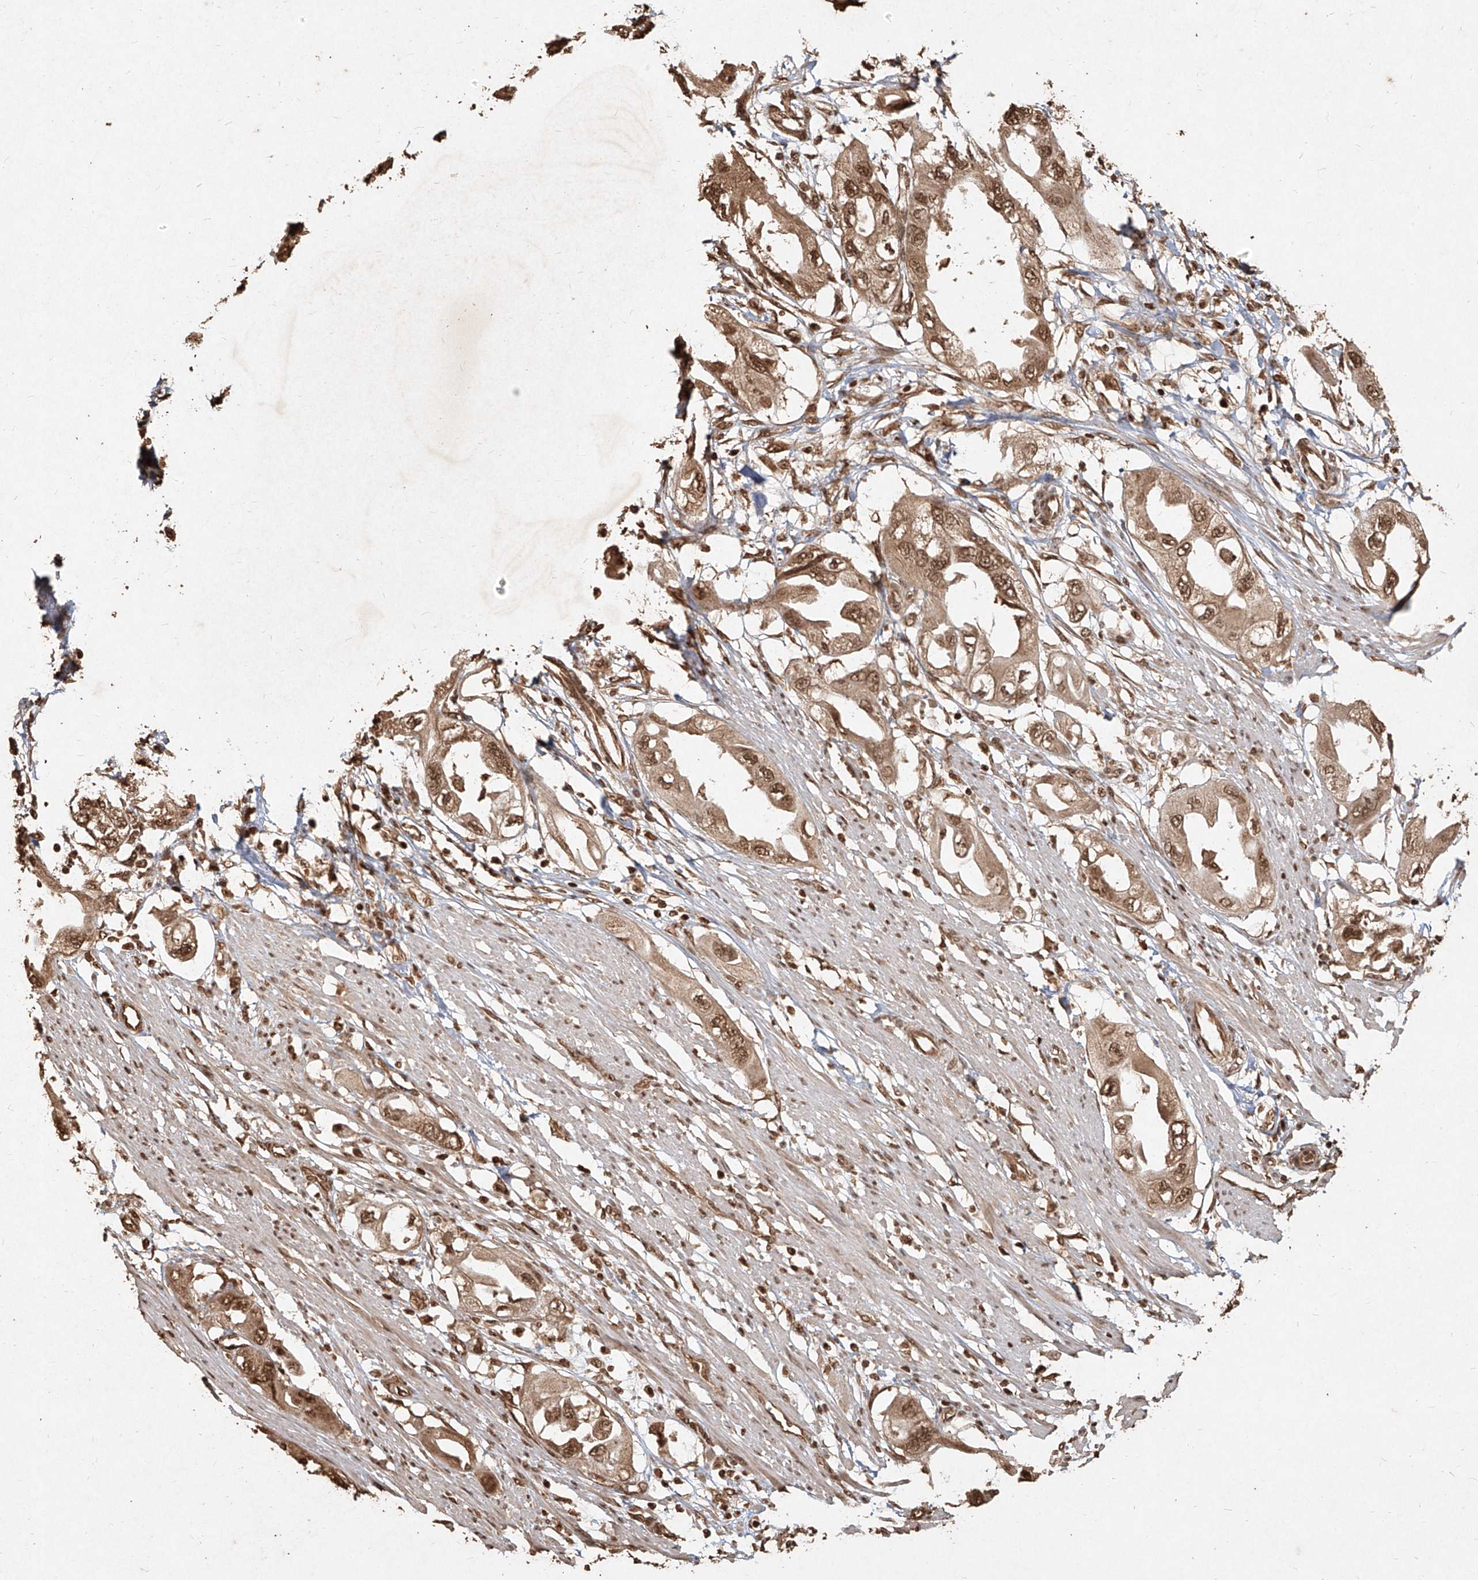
{"staining": {"intensity": "moderate", "quantity": ">75%", "location": "cytoplasmic/membranous,nuclear"}, "tissue": "endometrial cancer", "cell_type": "Tumor cells", "image_type": "cancer", "snomed": [{"axis": "morphology", "description": "Adenocarcinoma, NOS"}, {"axis": "topography", "description": "Endometrium"}], "caption": "A photomicrograph of human endometrial cancer stained for a protein exhibits moderate cytoplasmic/membranous and nuclear brown staining in tumor cells. (IHC, brightfield microscopy, high magnification).", "gene": "UBE2K", "patient": {"sex": "female", "age": 67}}